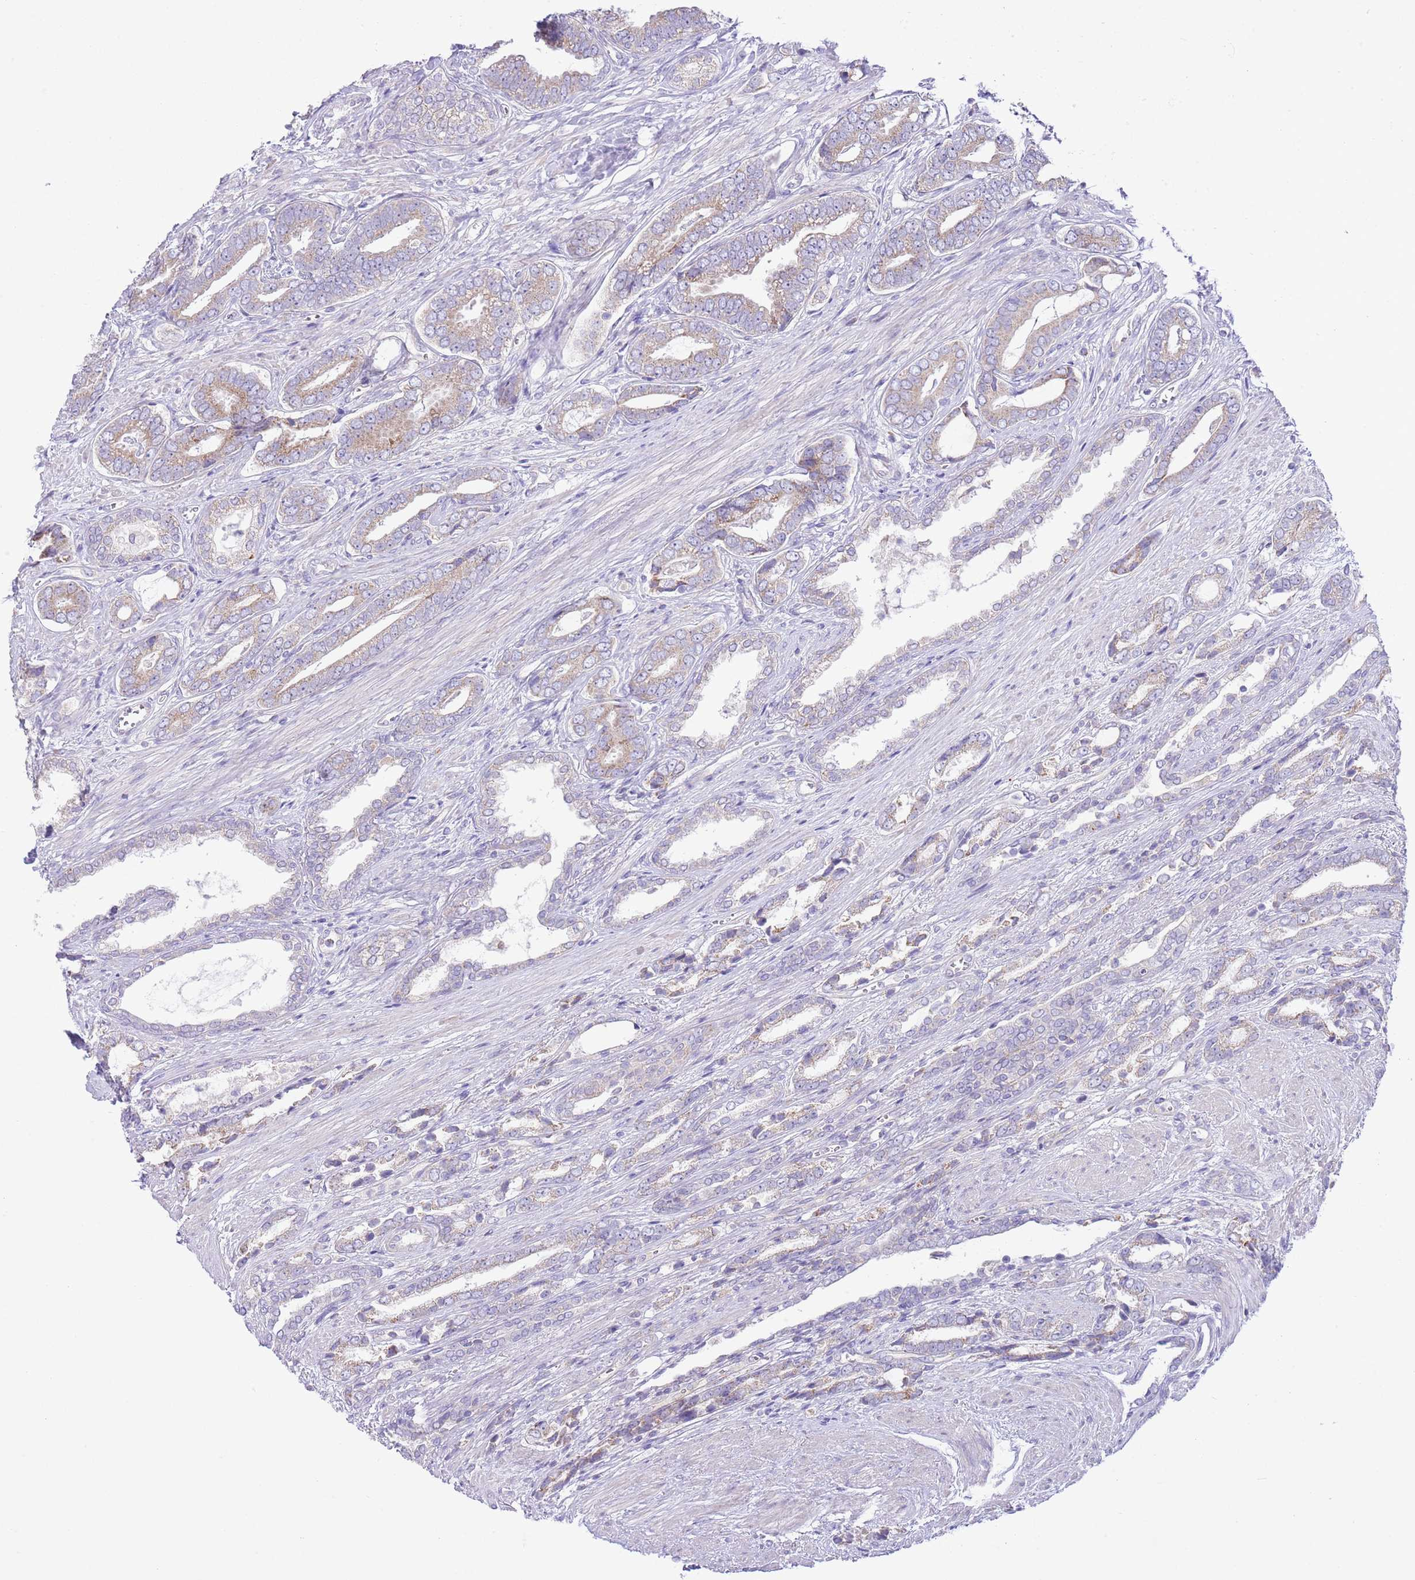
{"staining": {"intensity": "weak", "quantity": "25%-75%", "location": "cytoplasmic/membranous"}, "tissue": "prostate cancer", "cell_type": "Tumor cells", "image_type": "cancer", "snomed": [{"axis": "morphology", "description": "Adenocarcinoma, NOS"}, {"axis": "topography", "description": "Prostate and seminal vesicle, NOS"}], "caption": "This photomicrograph shows adenocarcinoma (prostate) stained with IHC to label a protein in brown. The cytoplasmic/membranous of tumor cells show weak positivity for the protein. Nuclei are counter-stained blue.", "gene": "OAZ2", "patient": {"sex": "male", "age": 76}}